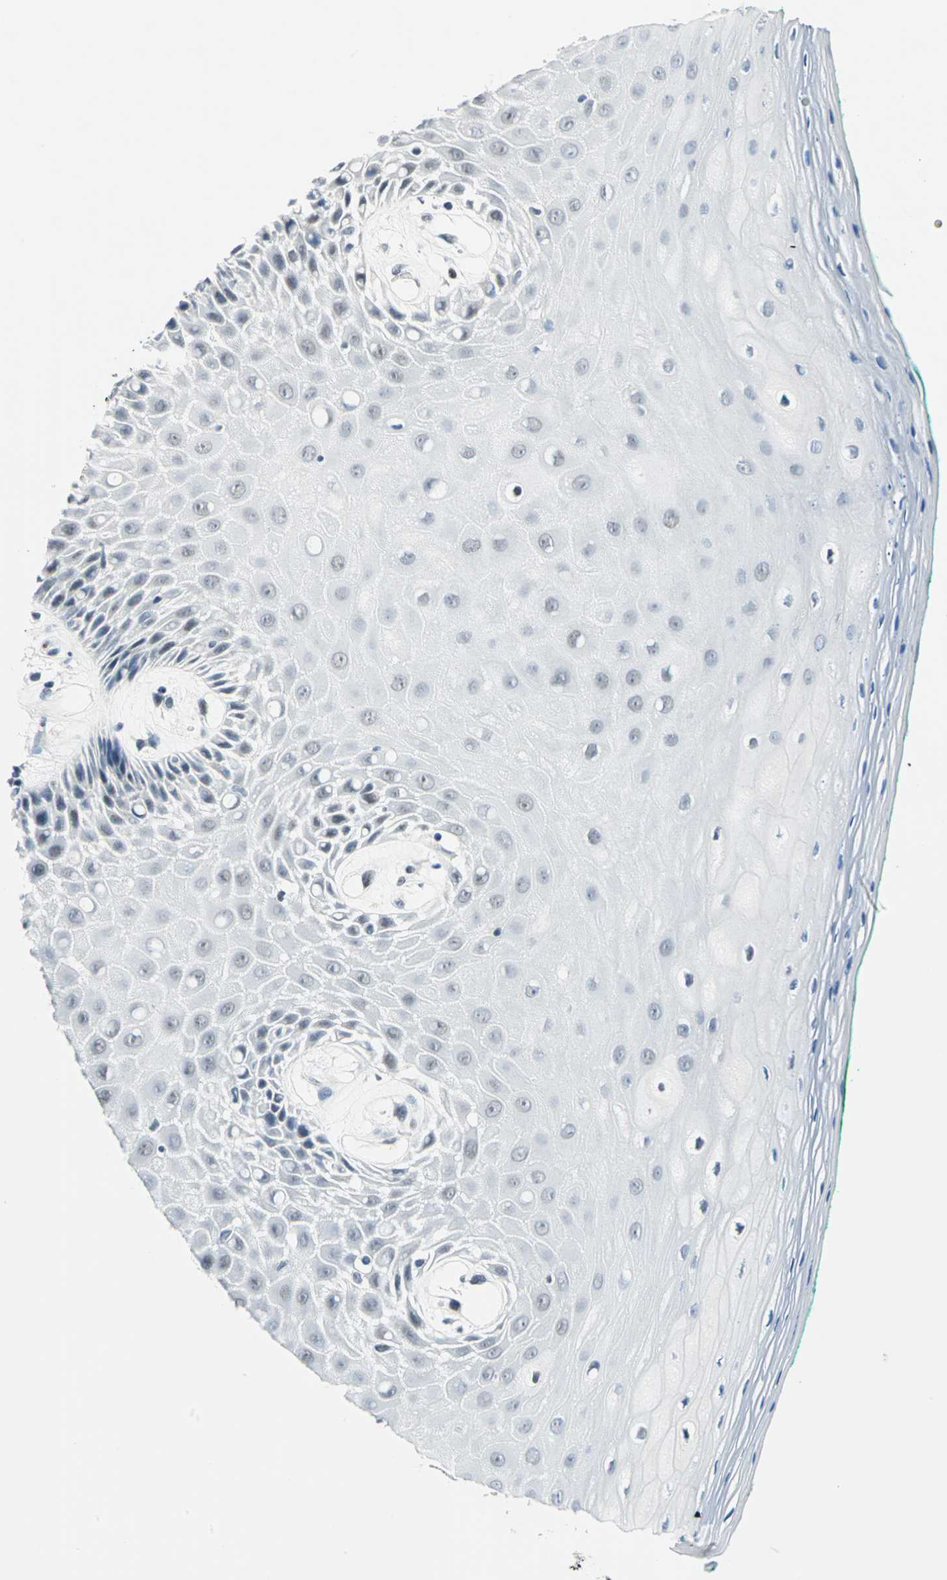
{"staining": {"intensity": "weak", "quantity": "<25%", "location": "nuclear"}, "tissue": "oral mucosa", "cell_type": "Squamous epithelial cells", "image_type": "normal", "snomed": [{"axis": "morphology", "description": "Normal tissue, NOS"}, {"axis": "morphology", "description": "Squamous cell carcinoma, NOS"}, {"axis": "topography", "description": "Skeletal muscle"}, {"axis": "topography", "description": "Oral tissue"}, {"axis": "topography", "description": "Head-Neck"}], "caption": "Protein analysis of unremarkable oral mucosa reveals no significant staining in squamous epithelial cells.", "gene": "RAD17", "patient": {"sex": "female", "age": 84}}